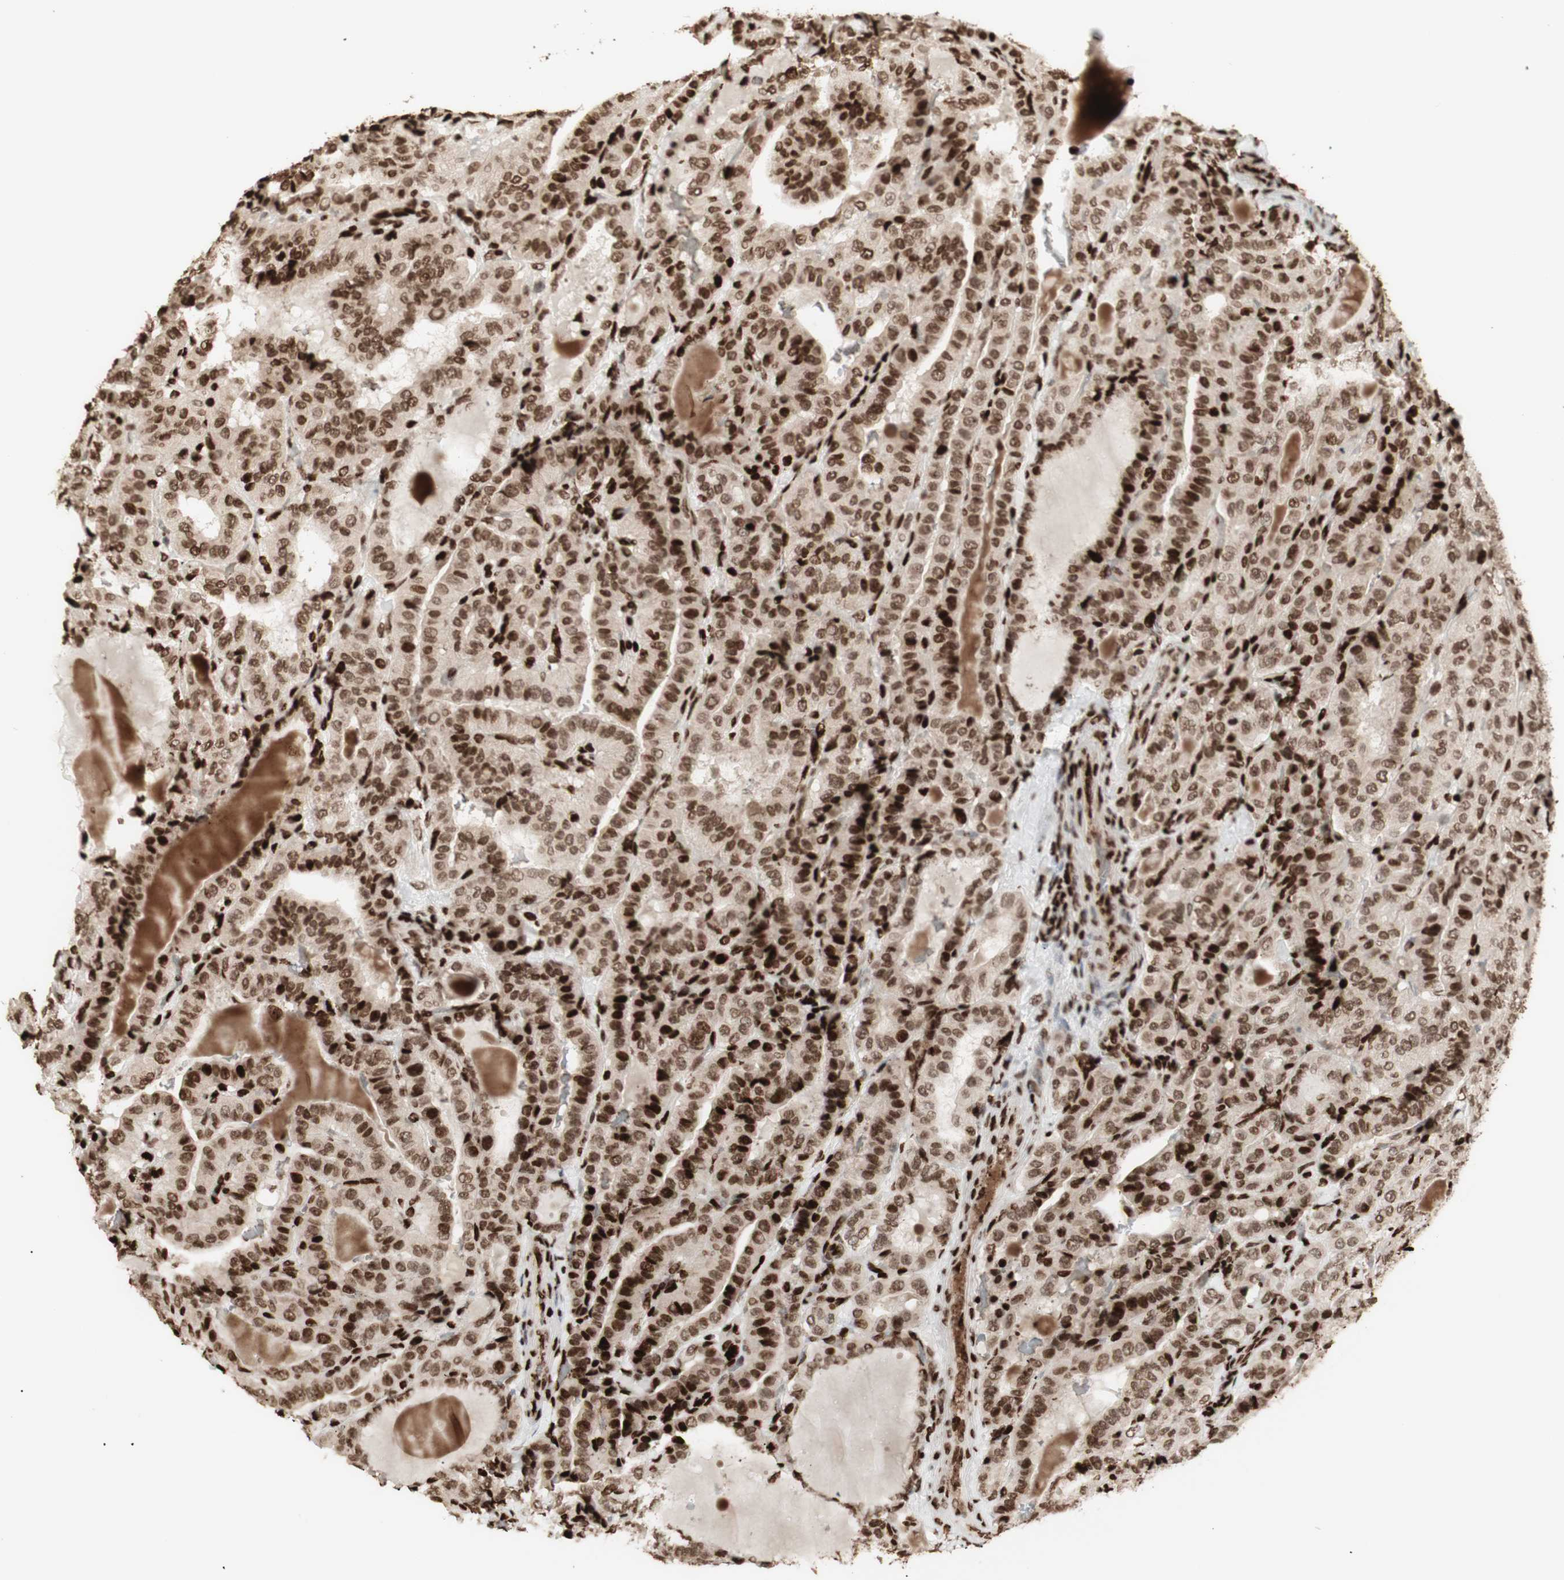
{"staining": {"intensity": "strong", "quantity": ">75%", "location": "nuclear"}, "tissue": "thyroid cancer", "cell_type": "Tumor cells", "image_type": "cancer", "snomed": [{"axis": "morphology", "description": "Papillary adenocarcinoma, NOS"}, {"axis": "topography", "description": "Thyroid gland"}], "caption": "The immunohistochemical stain highlights strong nuclear positivity in tumor cells of thyroid cancer (papillary adenocarcinoma) tissue.", "gene": "NCAPD2", "patient": {"sex": "male", "age": 77}}